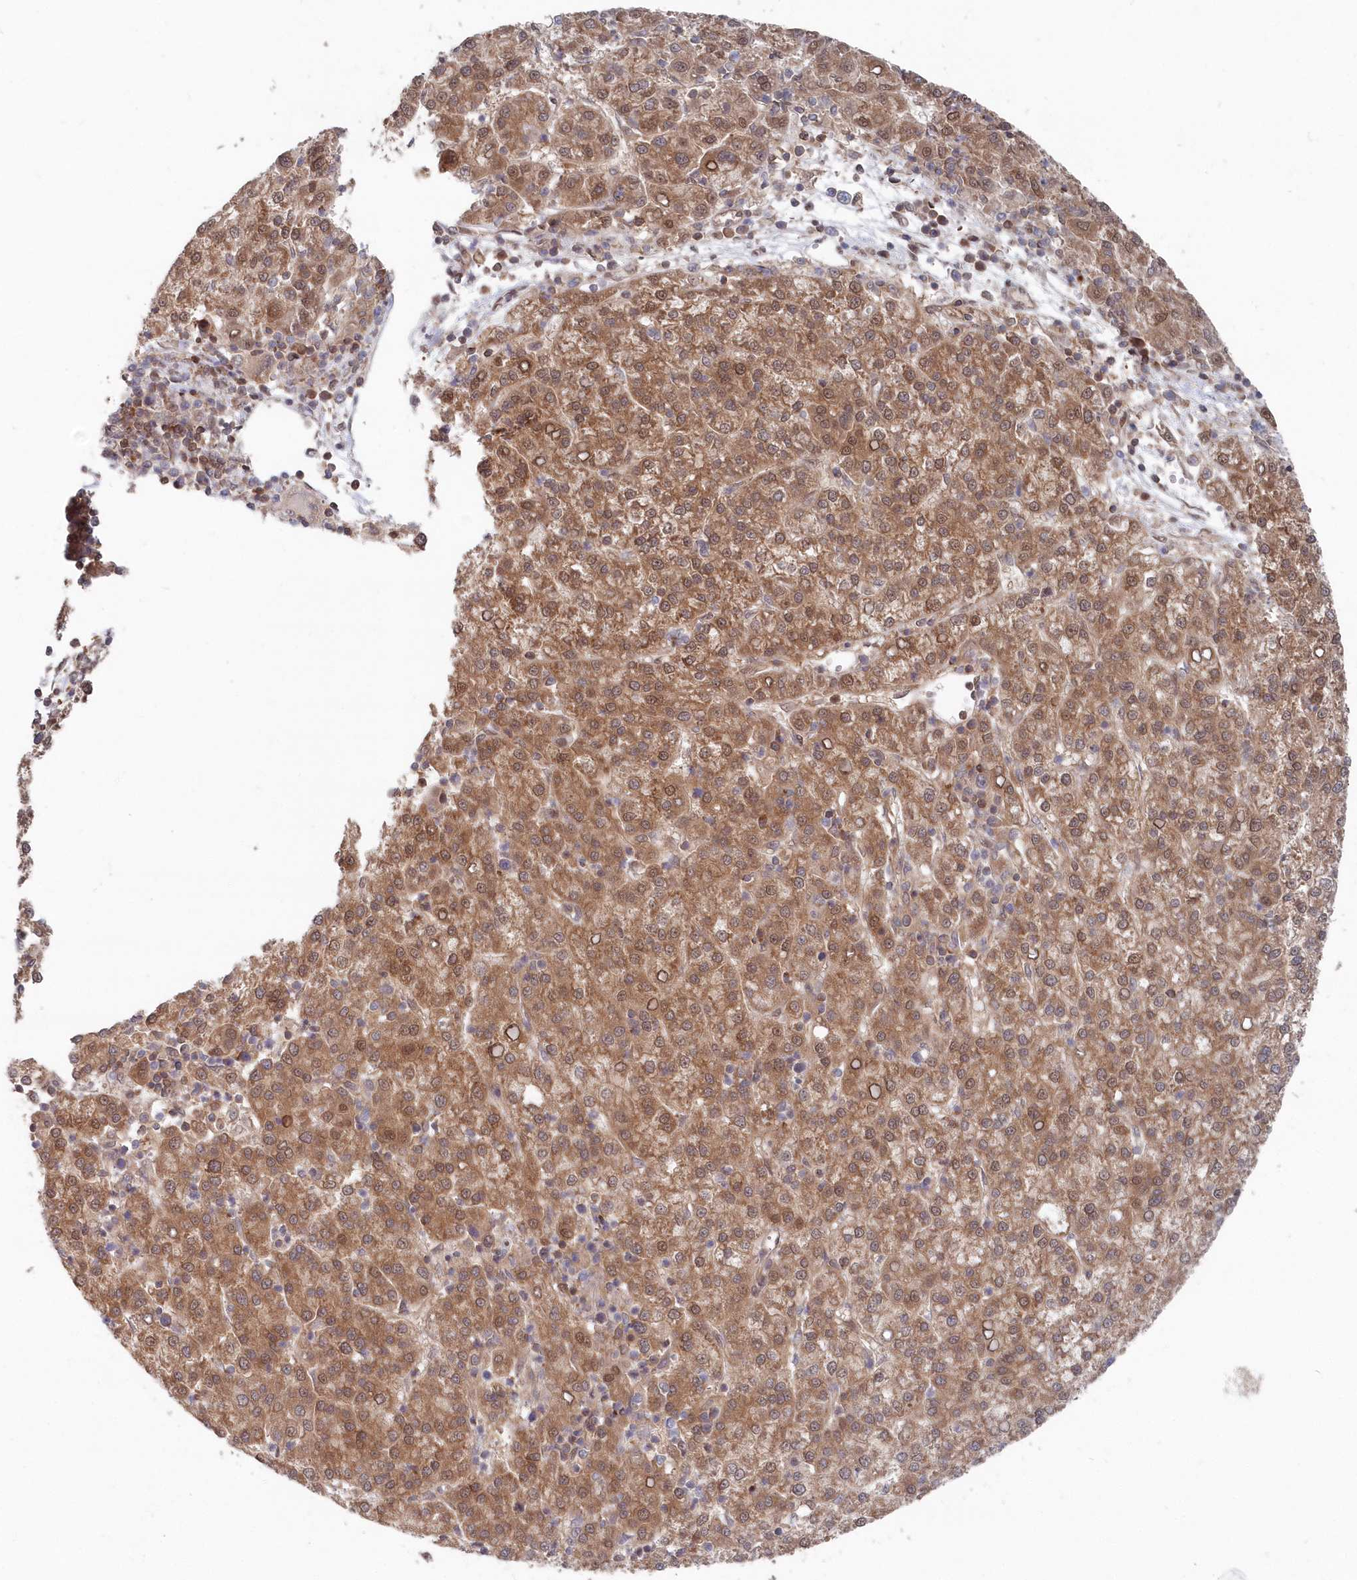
{"staining": {"intensity": "moderate", "quantity": ">75%", "location": "cytoplasmic/membranous,nuclear"}, "tissue": "liver cancer", "cell_type": "Tumor cells", "image_type": "cancer", "snomed": [{"axis": "morphology", "description": "Carcinoma, Hepatocellular, NOS"}, {"axis": "topography", "description": "Liver"}], "caption": "IHC histopathology image of liver hepatocellular carcinoma stained for a protein (brown), which reveals medium levels of moderate cytoplasmic/membranous and nuclear positivity in approximately >75% of tumor cells.", "gene": "ABHD14B", "patient": {"sex": "female", "age": 58}}